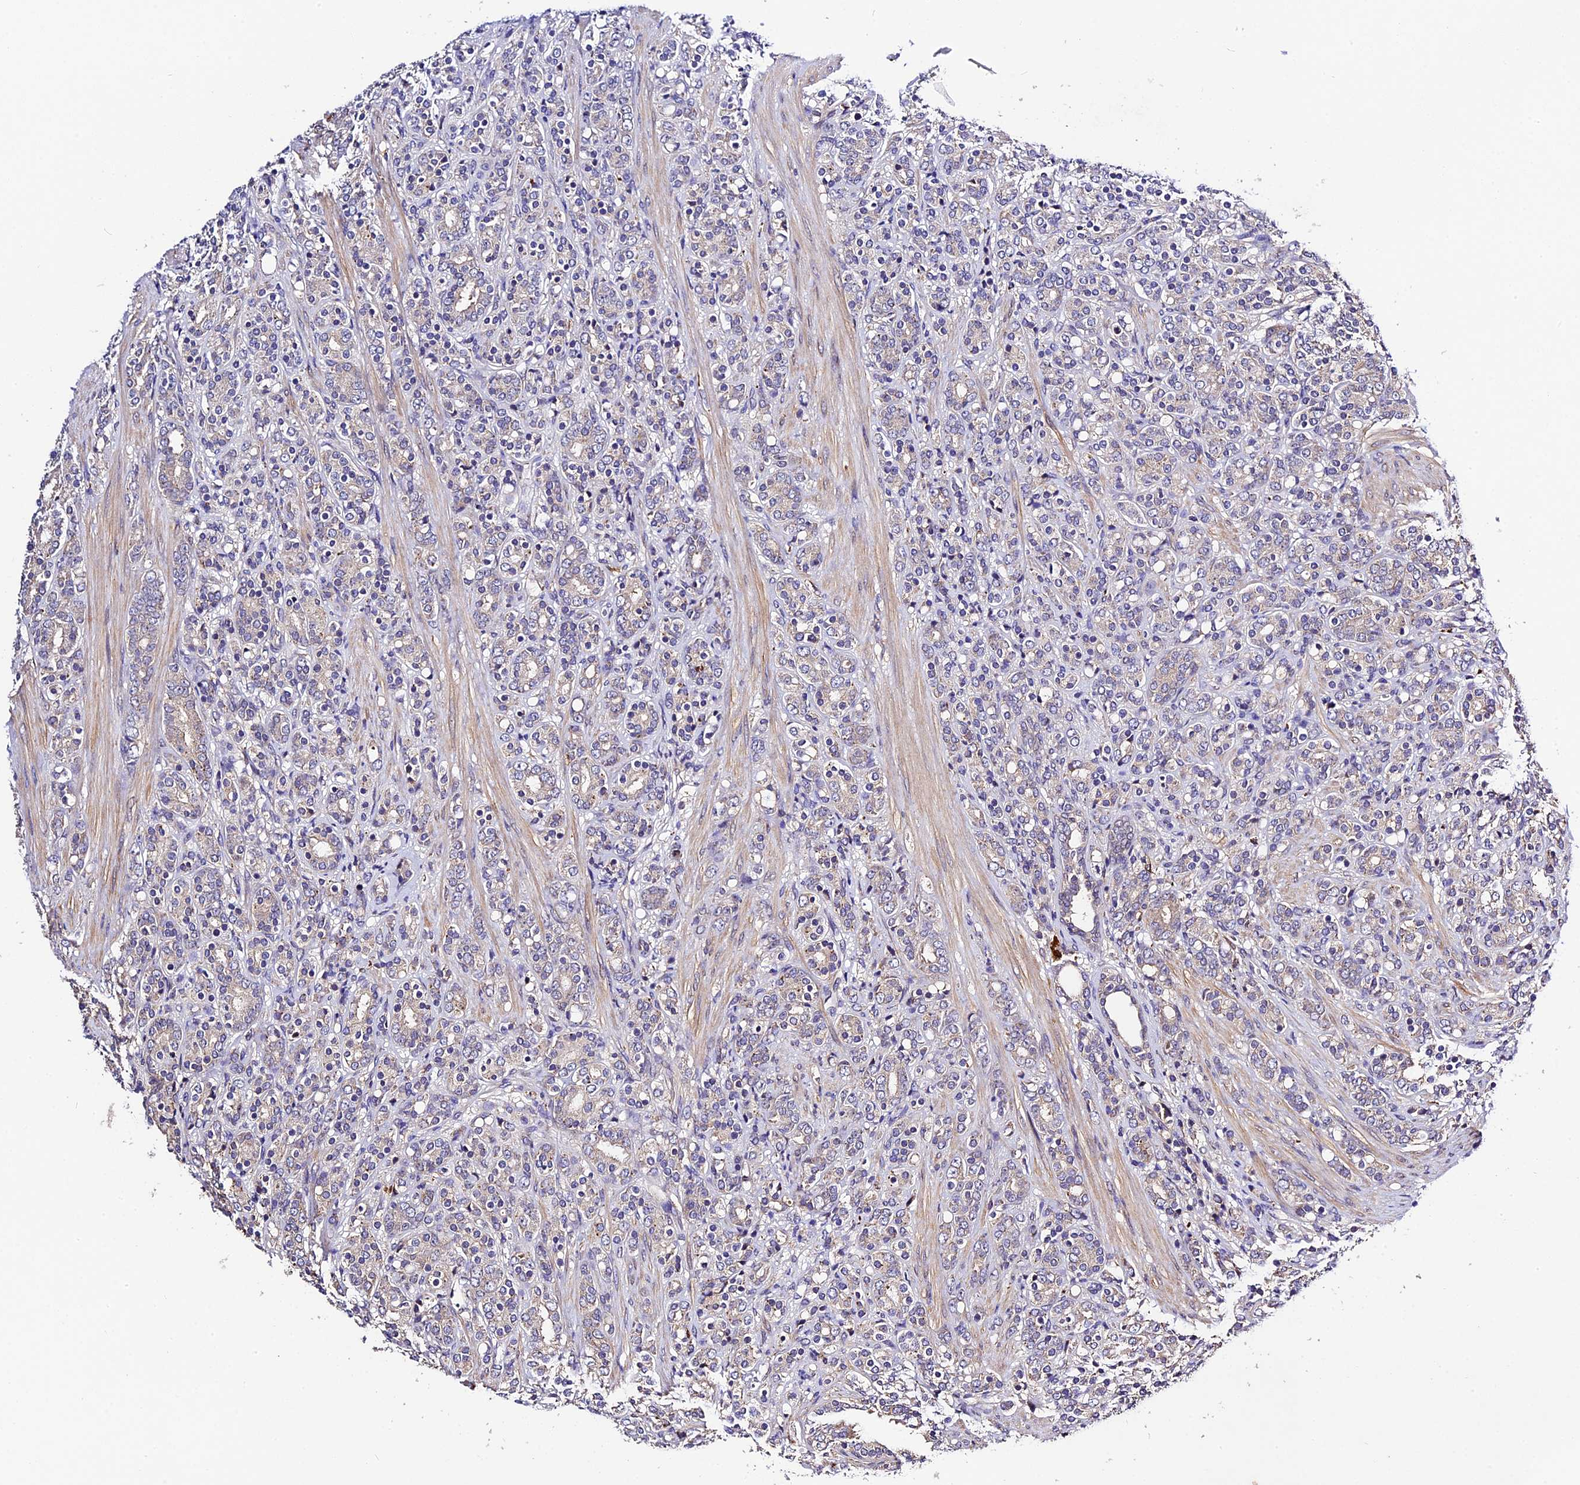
{"staining": {"intensity": "negative", "quantity": "none", "location": "none"}, "tissue": "prostate cancer", "cell_type": "Tumor cells", "image_type": "cancer", "snomed": [{"axis": "morphology", "description": "Adenocarcinoma, High grade"}, {"axis": "topography", "description": "Prostate"}], "caption": "IHC histopathology image of neoplastic tissue: prostate cancer (adenocarcinoma (high-grade)) stained with DAB (3,3'-diaminobenzidine) demonstrates no significant protein positivity in tumor cells.", "gene": "CILP2", "patient": {"sex": "male", "age": 62}}